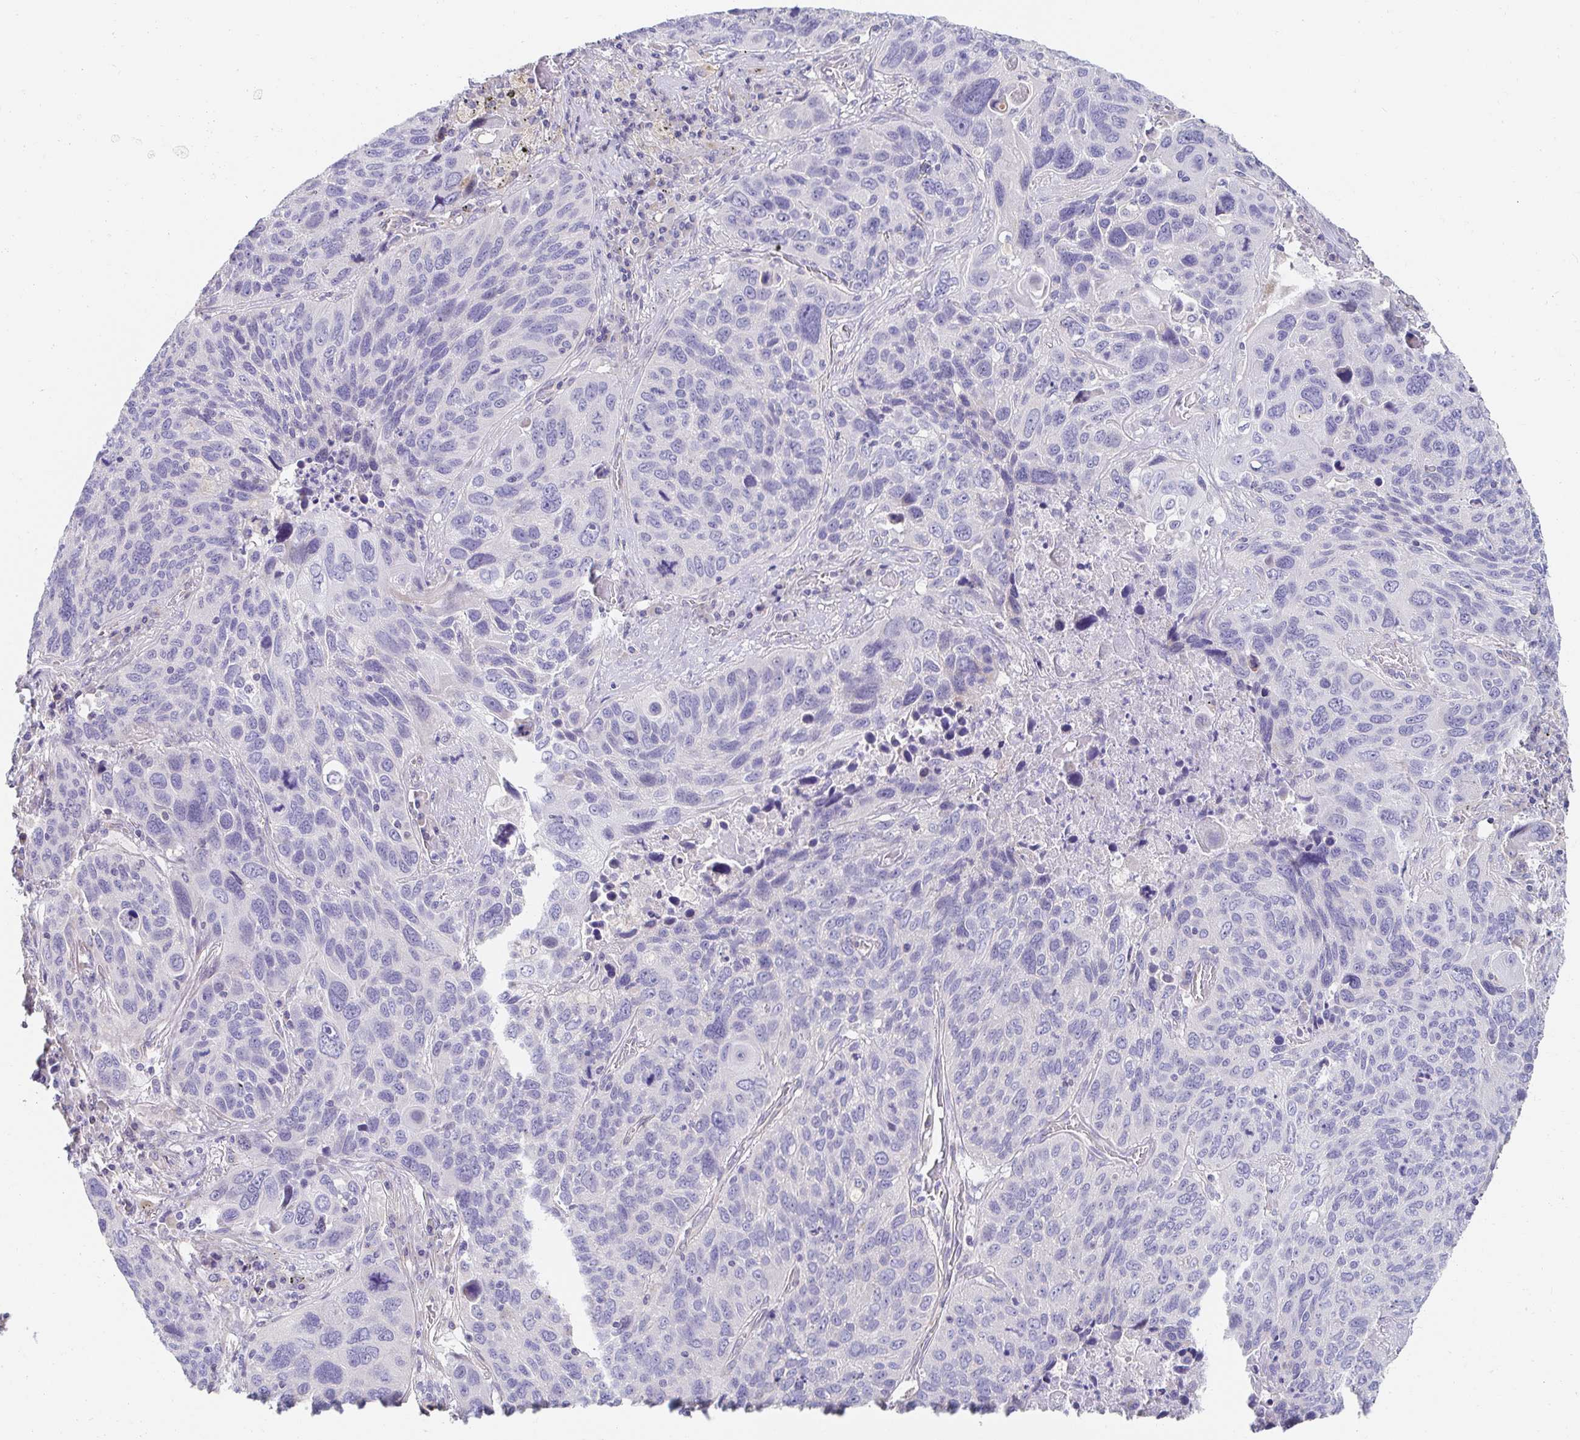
{"staining": {"intensity": "negative", "quantity": "none", "location": "none"}, "tissue": "lung cancer", "cell_type": "Tumor cells", "image_type": "cancer", "snomed": [{"axis": "morphology", "description": "Squamous cell carcinoma, NOS"}, {"axis": "topography", "description": "Lung"}], "caption": "Immunohistochemical staining of lung cancer (squamous cell carcinoma) shows no significant positivity in tumor cells.", "gene": "AKAP14", "patient": {"sex": "male", "age": 68}}